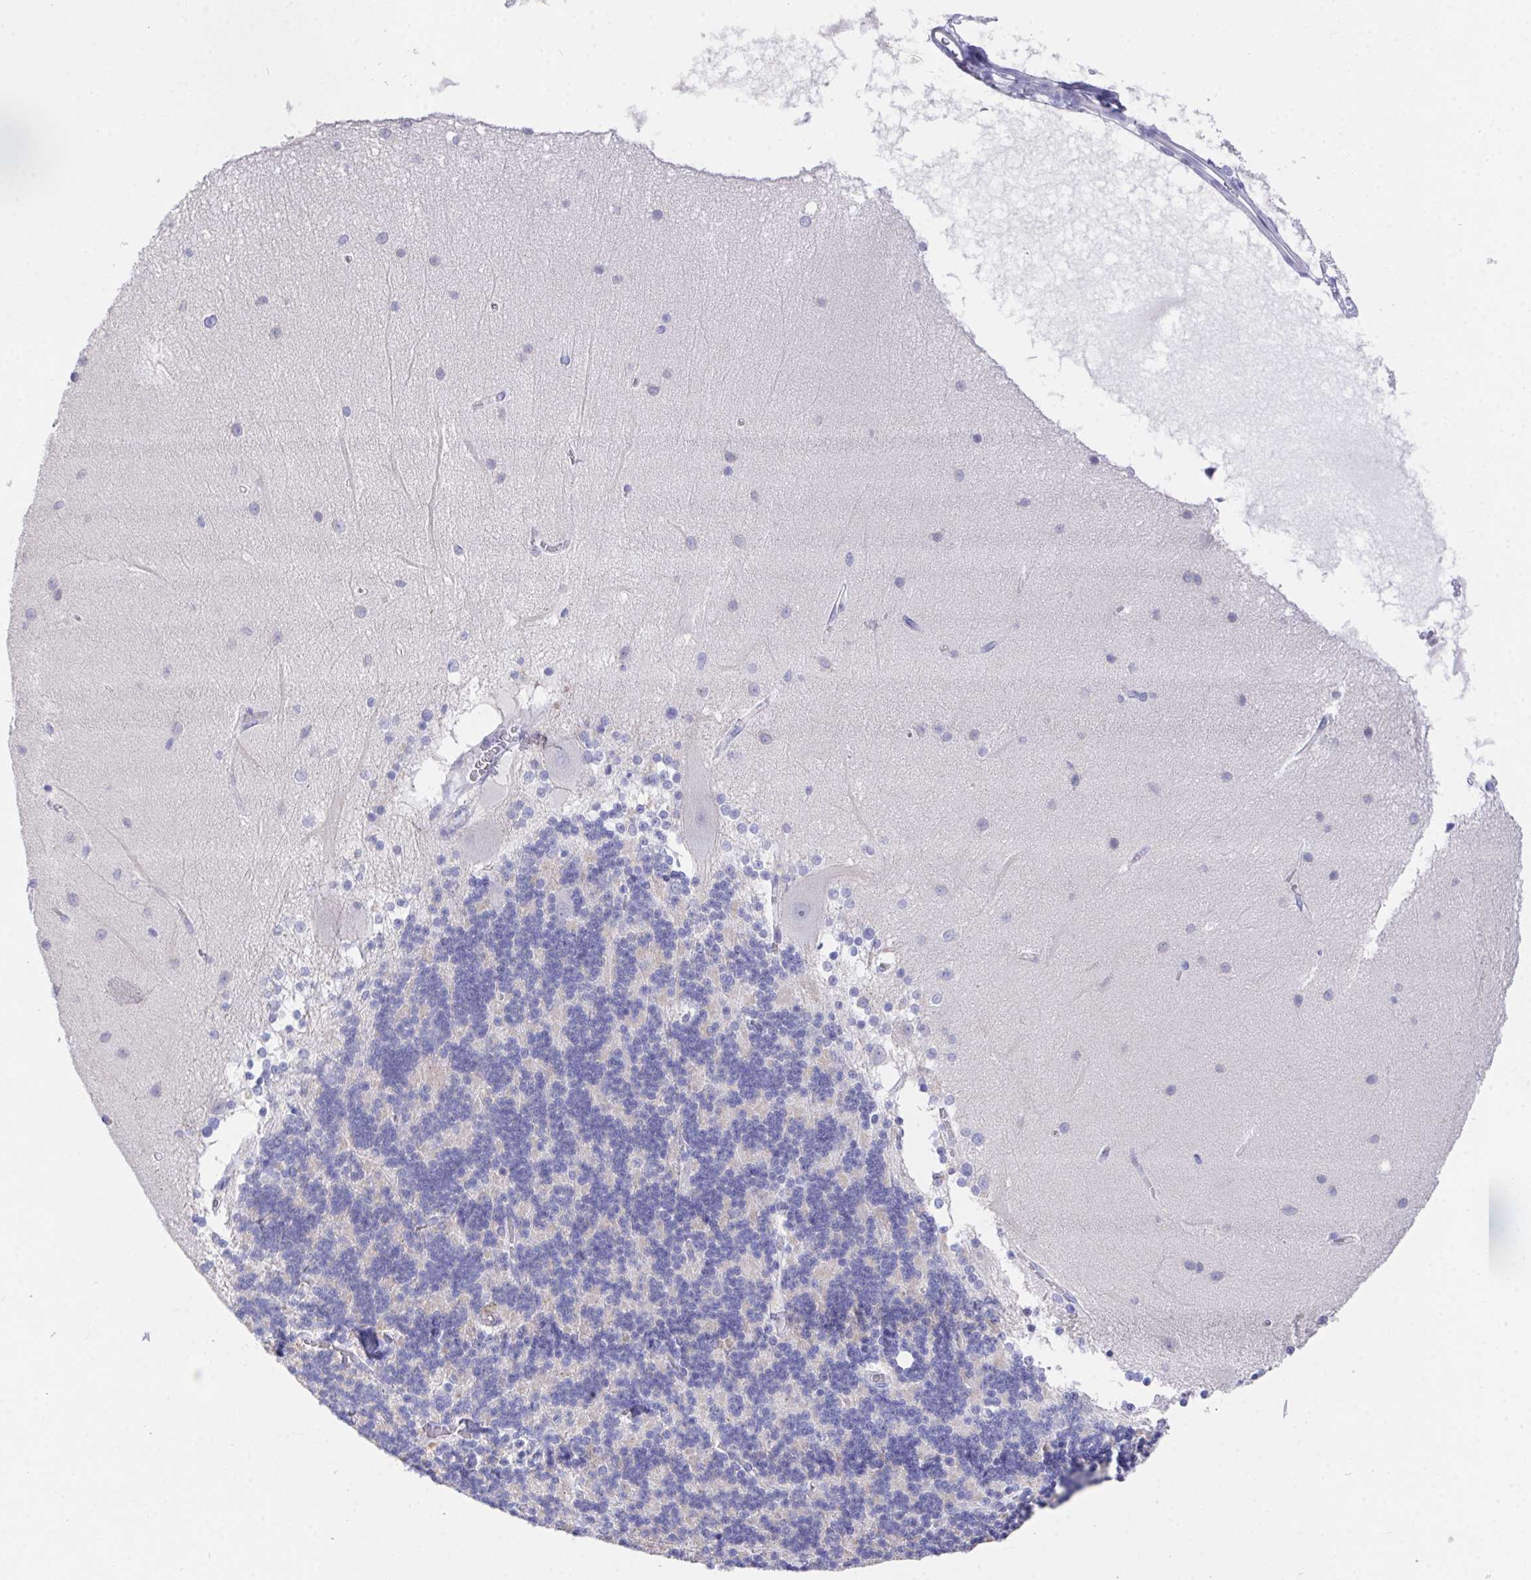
{"staining": {"intensity": "negative", "quantity": "none", "location": "none"}, "tissue": "cerebellum", "cell_type": "Cells in granular layer", "image_type": "normal", "snomed": [{"axis": "morphology", "description": "Normal tissue, NOS"}, {"axis": "topography", "description": "Cerebellum"}], "caption": "The micrograph shows no significant positivity in cells in granular layer of cerebellum.", "gene": "PRG3", "patient": {"sex": "female", "age": 54}}